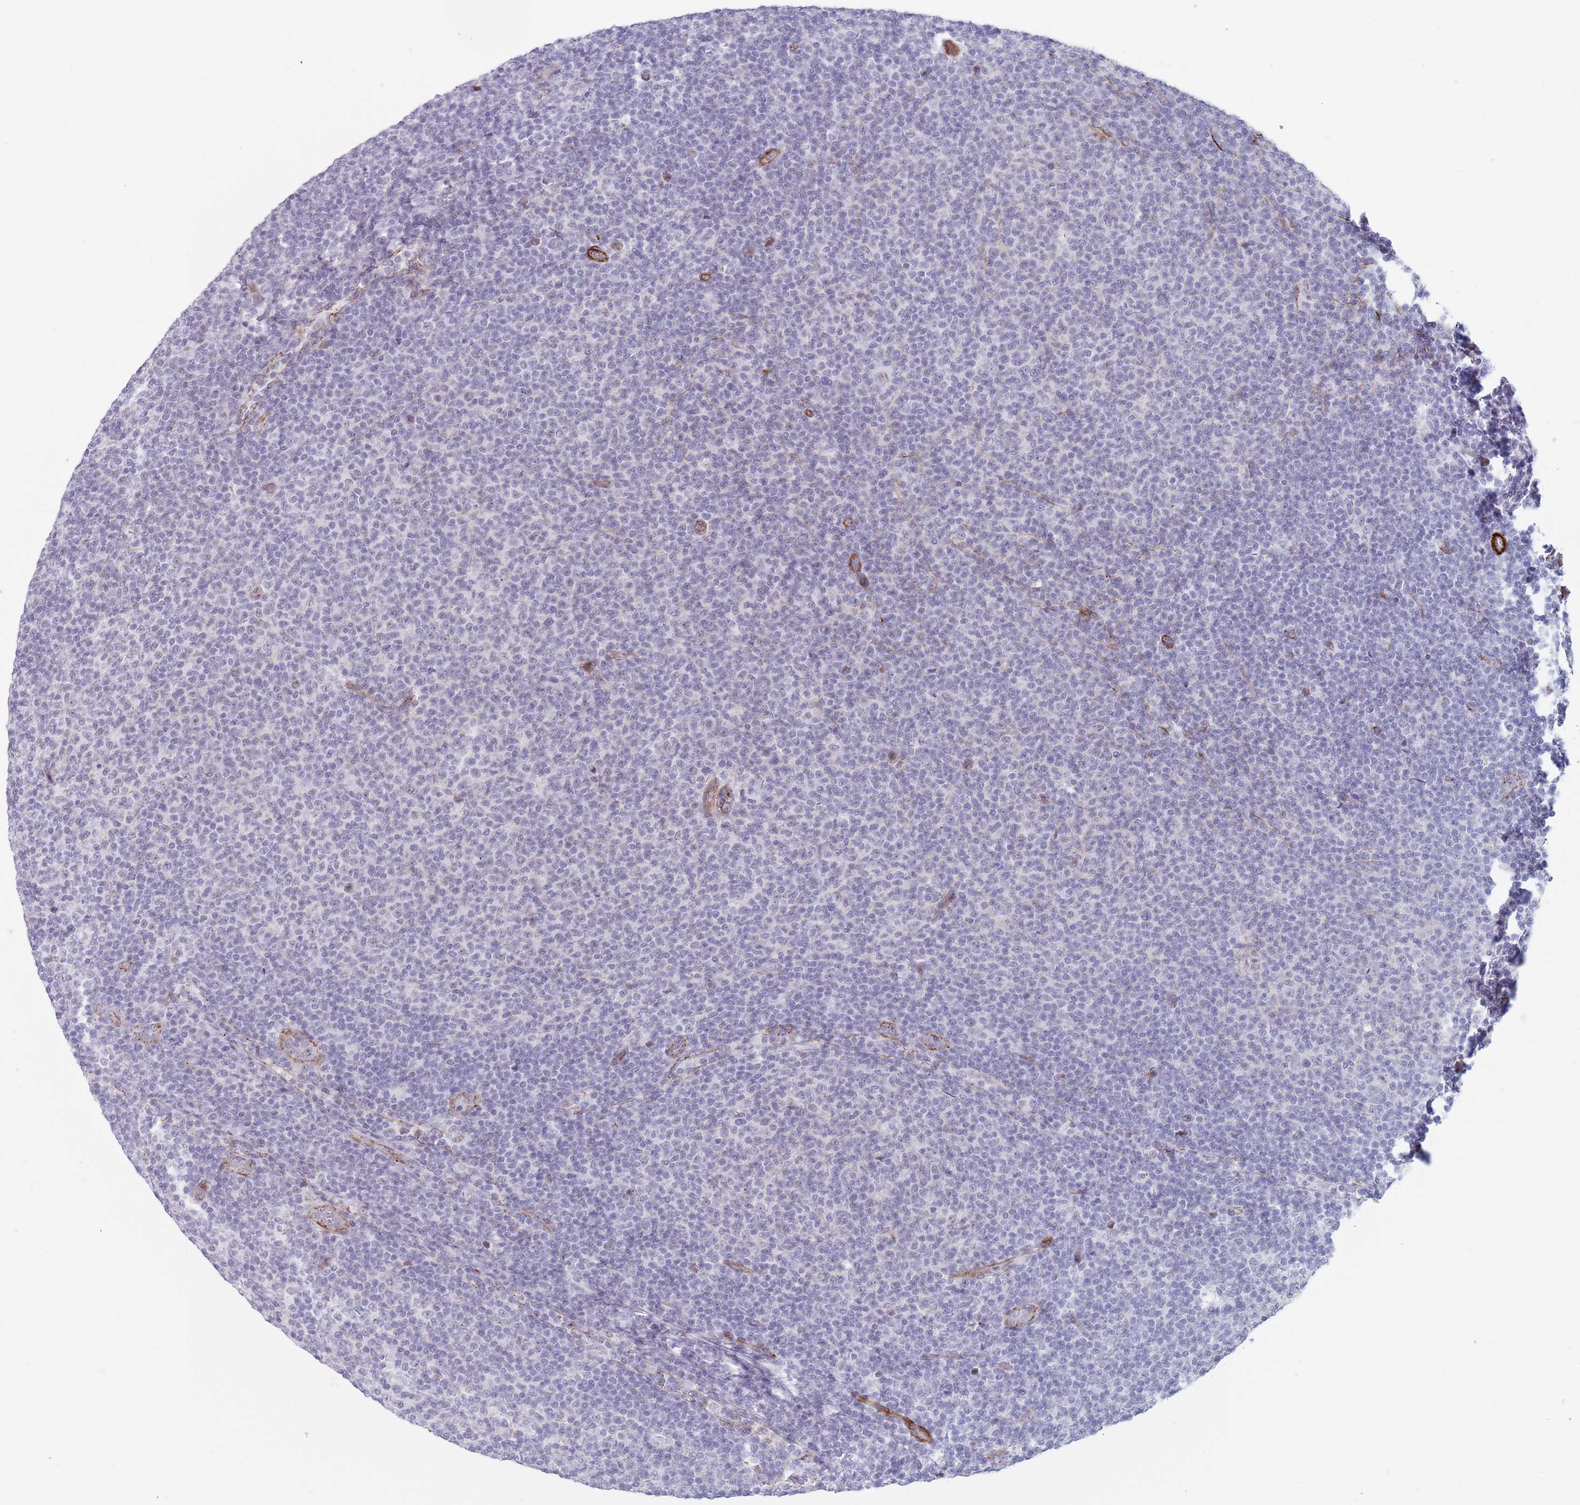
{"staining": {"intensity": "negative", "quantity": "none", "location": "none"}, "tissue": "lymphoma", "cell_type": "Tumor cells", "image_type": "cancer", "snomed": [{"axis": "morphology", "description": "Malignant lymphoma, non-Hodgkin's type, Low grade"}, {"axis": "topography", "description": "Lymph node"}], "caption": "This micrograph is of malignant lymphoma, non-Hodgkin's type (low-grade) stained with immunohistochemistry to label a protein in brown with the nuclei are counter-stained blue. There is no expression in tumor cells.", "gene": "OR5A2", "patient": {"sex": "male", "age": 66}}